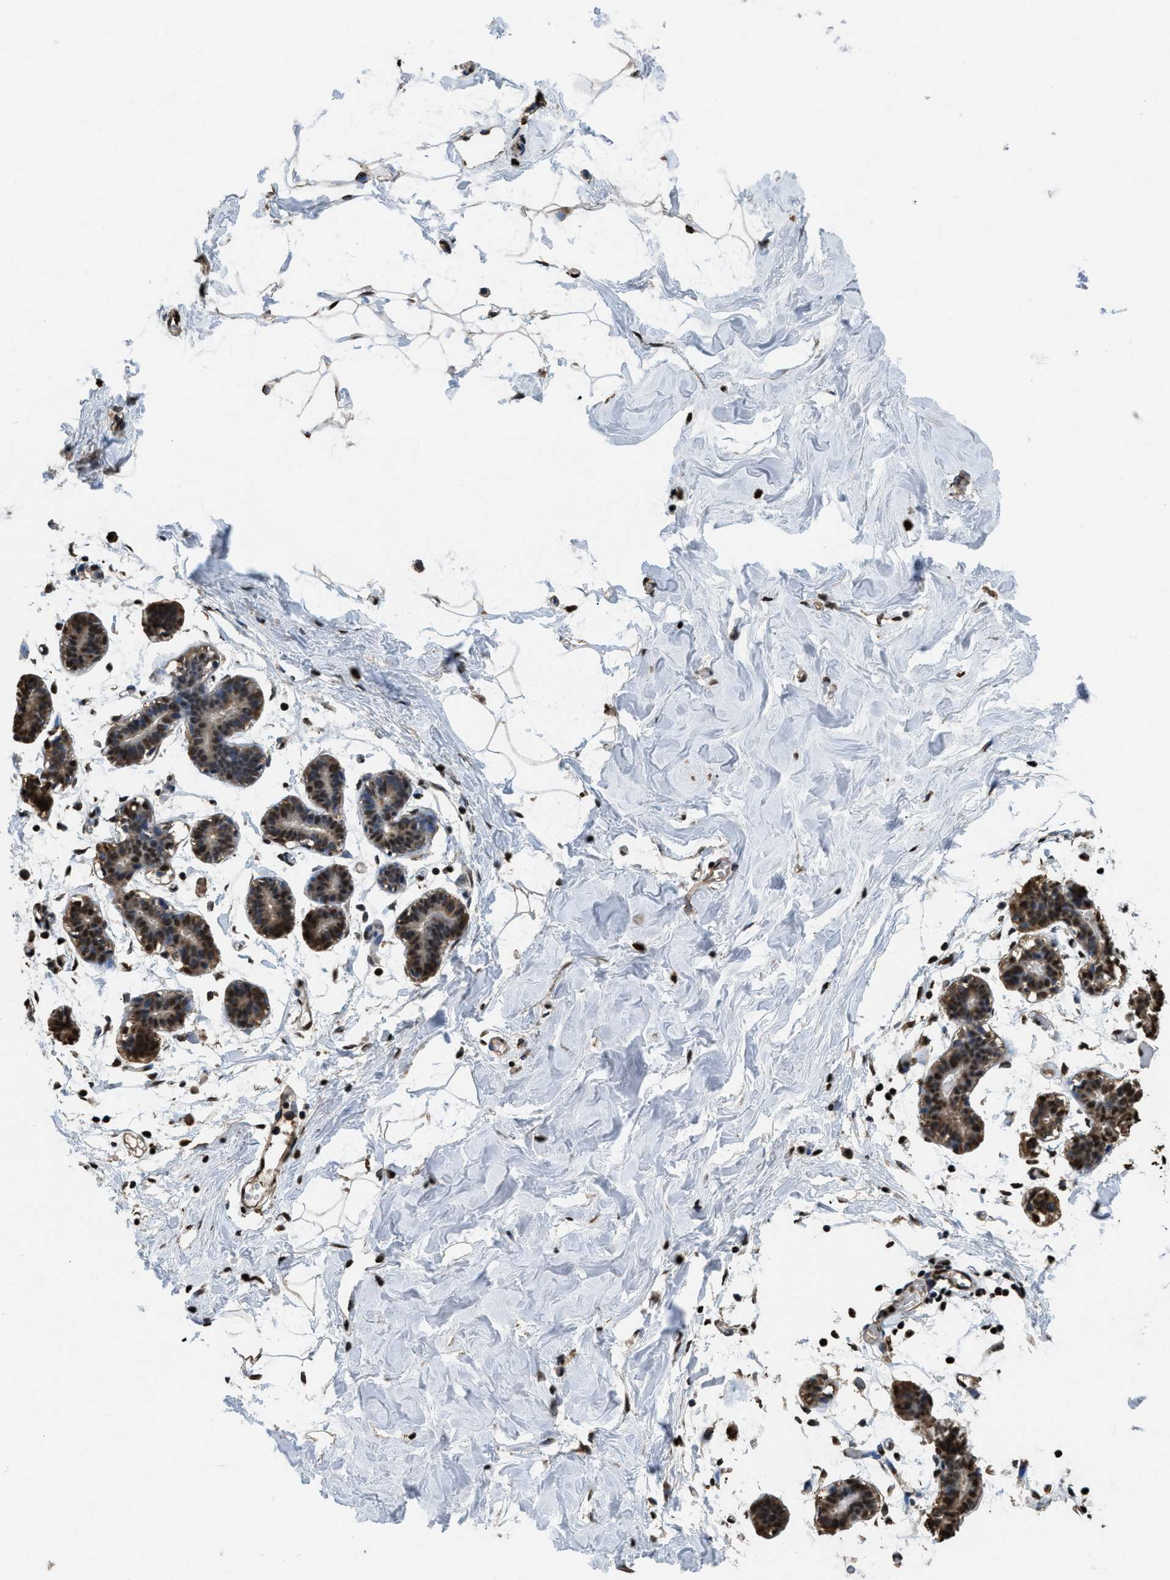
{"staining": {"intensity": "moderate", "quantity": ">75%", "location": "nuclear"}, "tissue": "breast", "cell_type": "Adipocytes", "image_type": "normal", "snomed": [{"axis": "morphology", "description": "Normal tissue, NOS"}, {"axis": "topography", "description": "Breast"}], "caption": "Adipocytes exhibit medium levels of moderate nuclear expression in about >75% of cells in normal breast.", "gene": "GAPDH", "patient": {"sex": "female", "age": 27}}